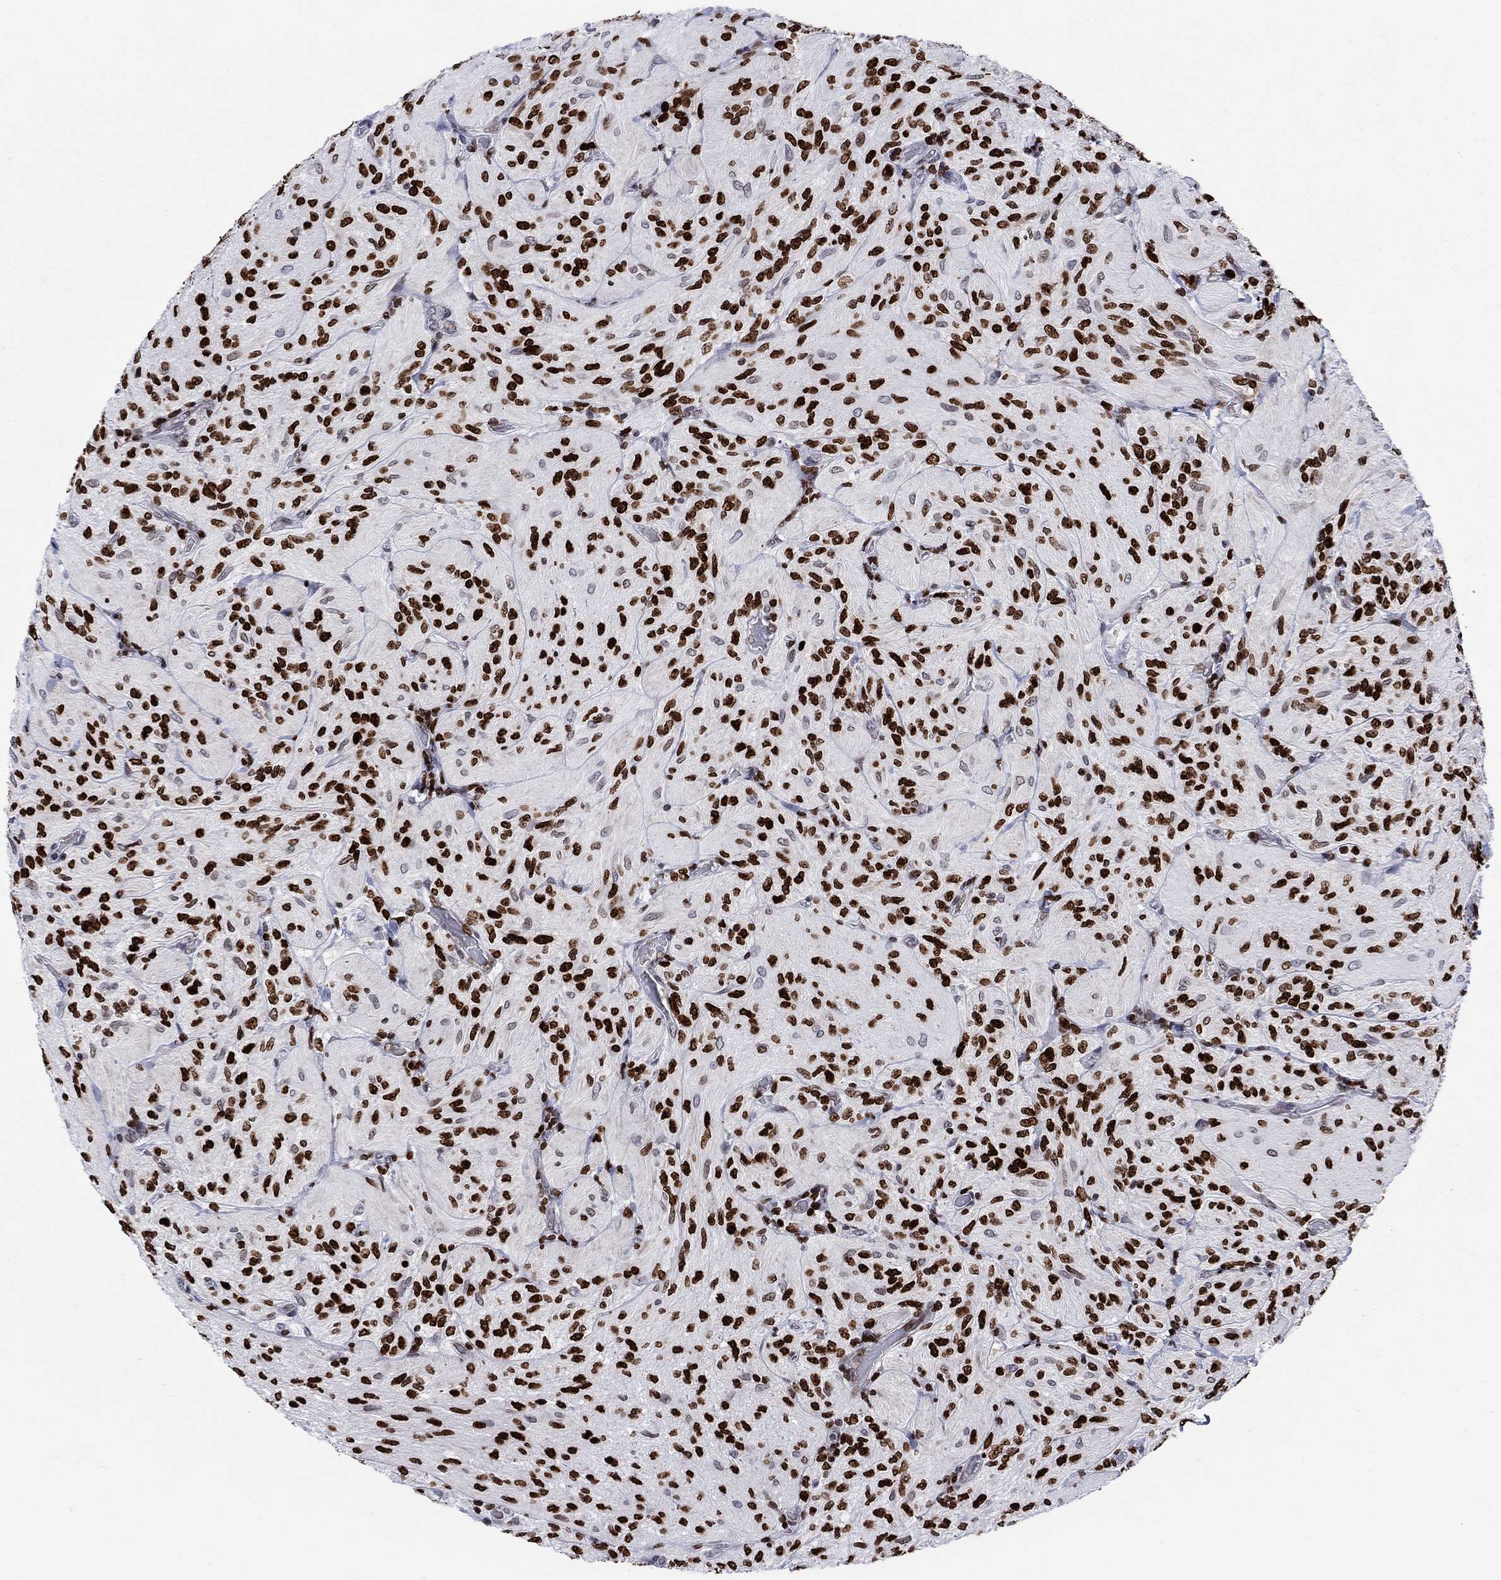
{"staining": {"intensity": "strong", "quantity": ">75%", "location": "nuclear"}, "tissue": "glioma", "cell_type": "Tumor cells", "image_type": "cancer", "snomed": [{"axis": "morphology", "description": "Glioma, malignant, Low grade"}, {"axis": "topography", "description": "Brain"}], "caption": "Malignant low-grade glioma stained with a brown dye demonstrates strong nuclear positive expression in about >75% of tumor cells.", "gene": "HMGA1", "patient": {"sex": "male", "age": 3}}